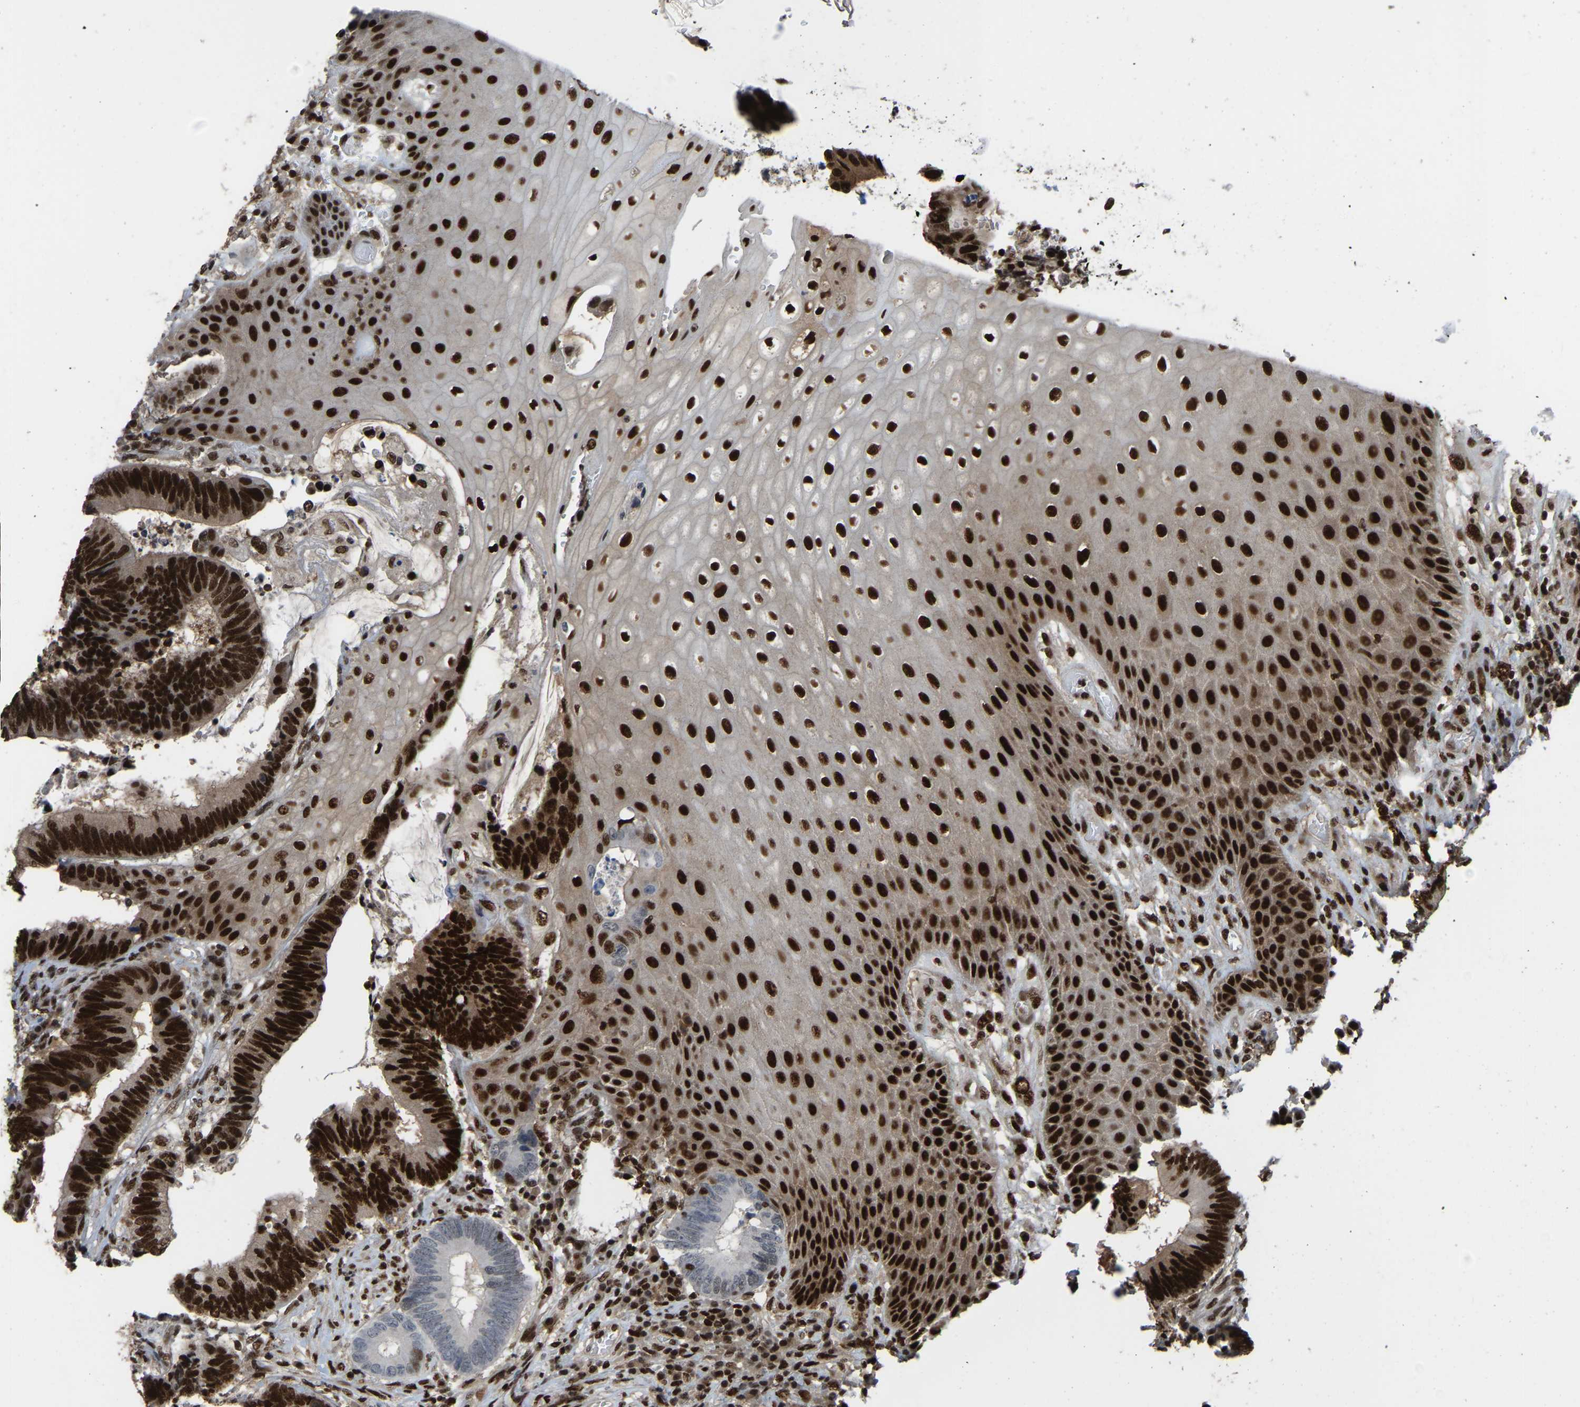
{"staining": {"intensity": "strong", "quantity": ">75%", "location": "nuclear"}, "tissue": "colorectal cancer", "cell_type": "Tumor cells", "image_type": "cancer", "snomed": [{"axis": "morphology", "description": "Adenocarcinoma, NOS"}, {"axis": "topography", "description": "Rectum"}, {"axis": "topography", "description": "Anal"}], "caption": "Protein staining of colorectal cancer tissue shows strong nuclear expression in approximately >75% of tumor cells.", "gene": "TBL1XR1", "patient": {"sex": "female", "age": 89}}